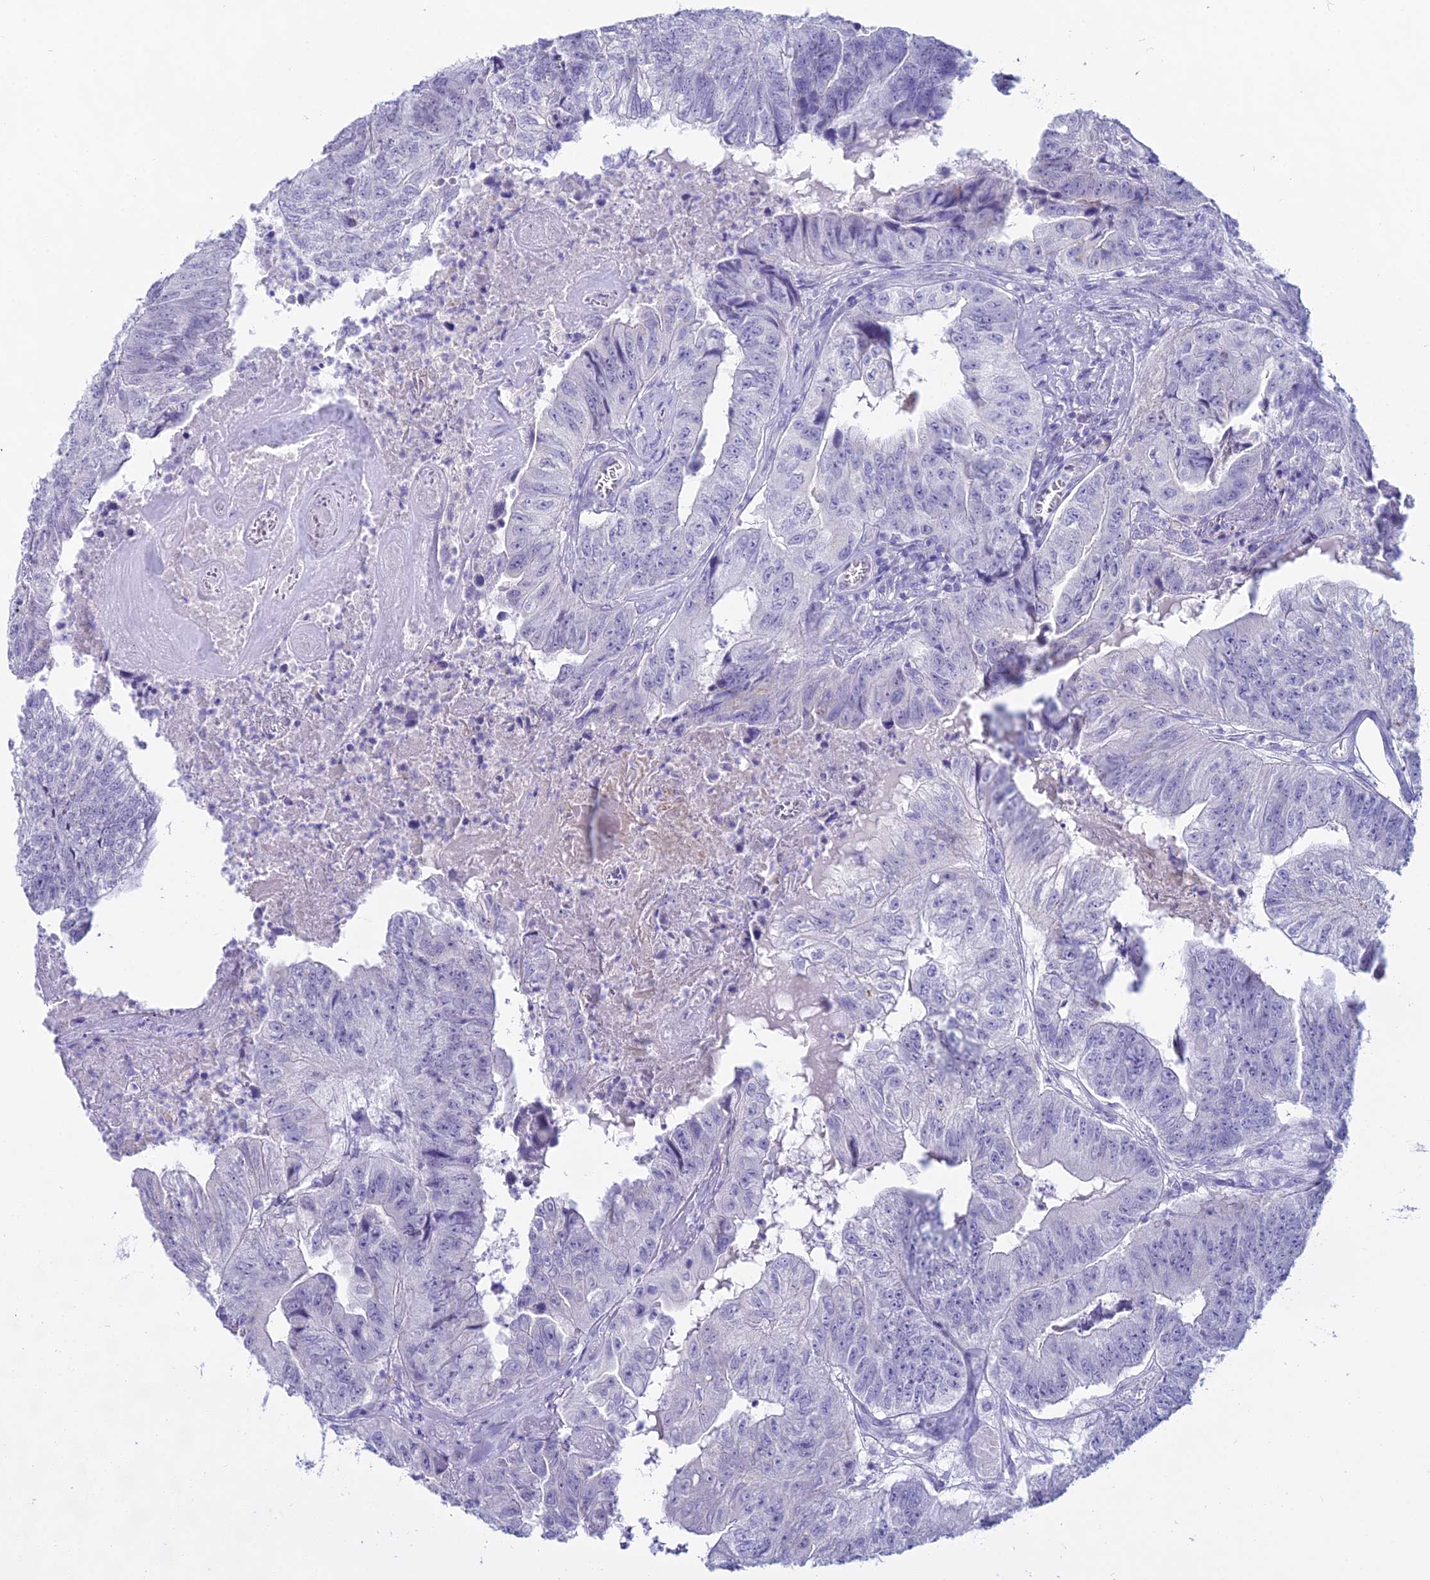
{"staining": {"intensity": "negative", "quantity": "none", "location": "none"}, "tissue": "colorectal cancer", "cell_type": "Tumor cells", "image_type": "cancer", "snomed": [{"axis": "morphology", "description": "Adenocarcinoma, NOS"}, {"axis": "topography", "description": "Colon"}], "caption": "DAB immunohistochemical staining of human colorectal cancer (adenocarcinoma) displays no significant staining in tumor cells.", "gene": "CGB2", "patient": {"sex": "female", "age": 67}}